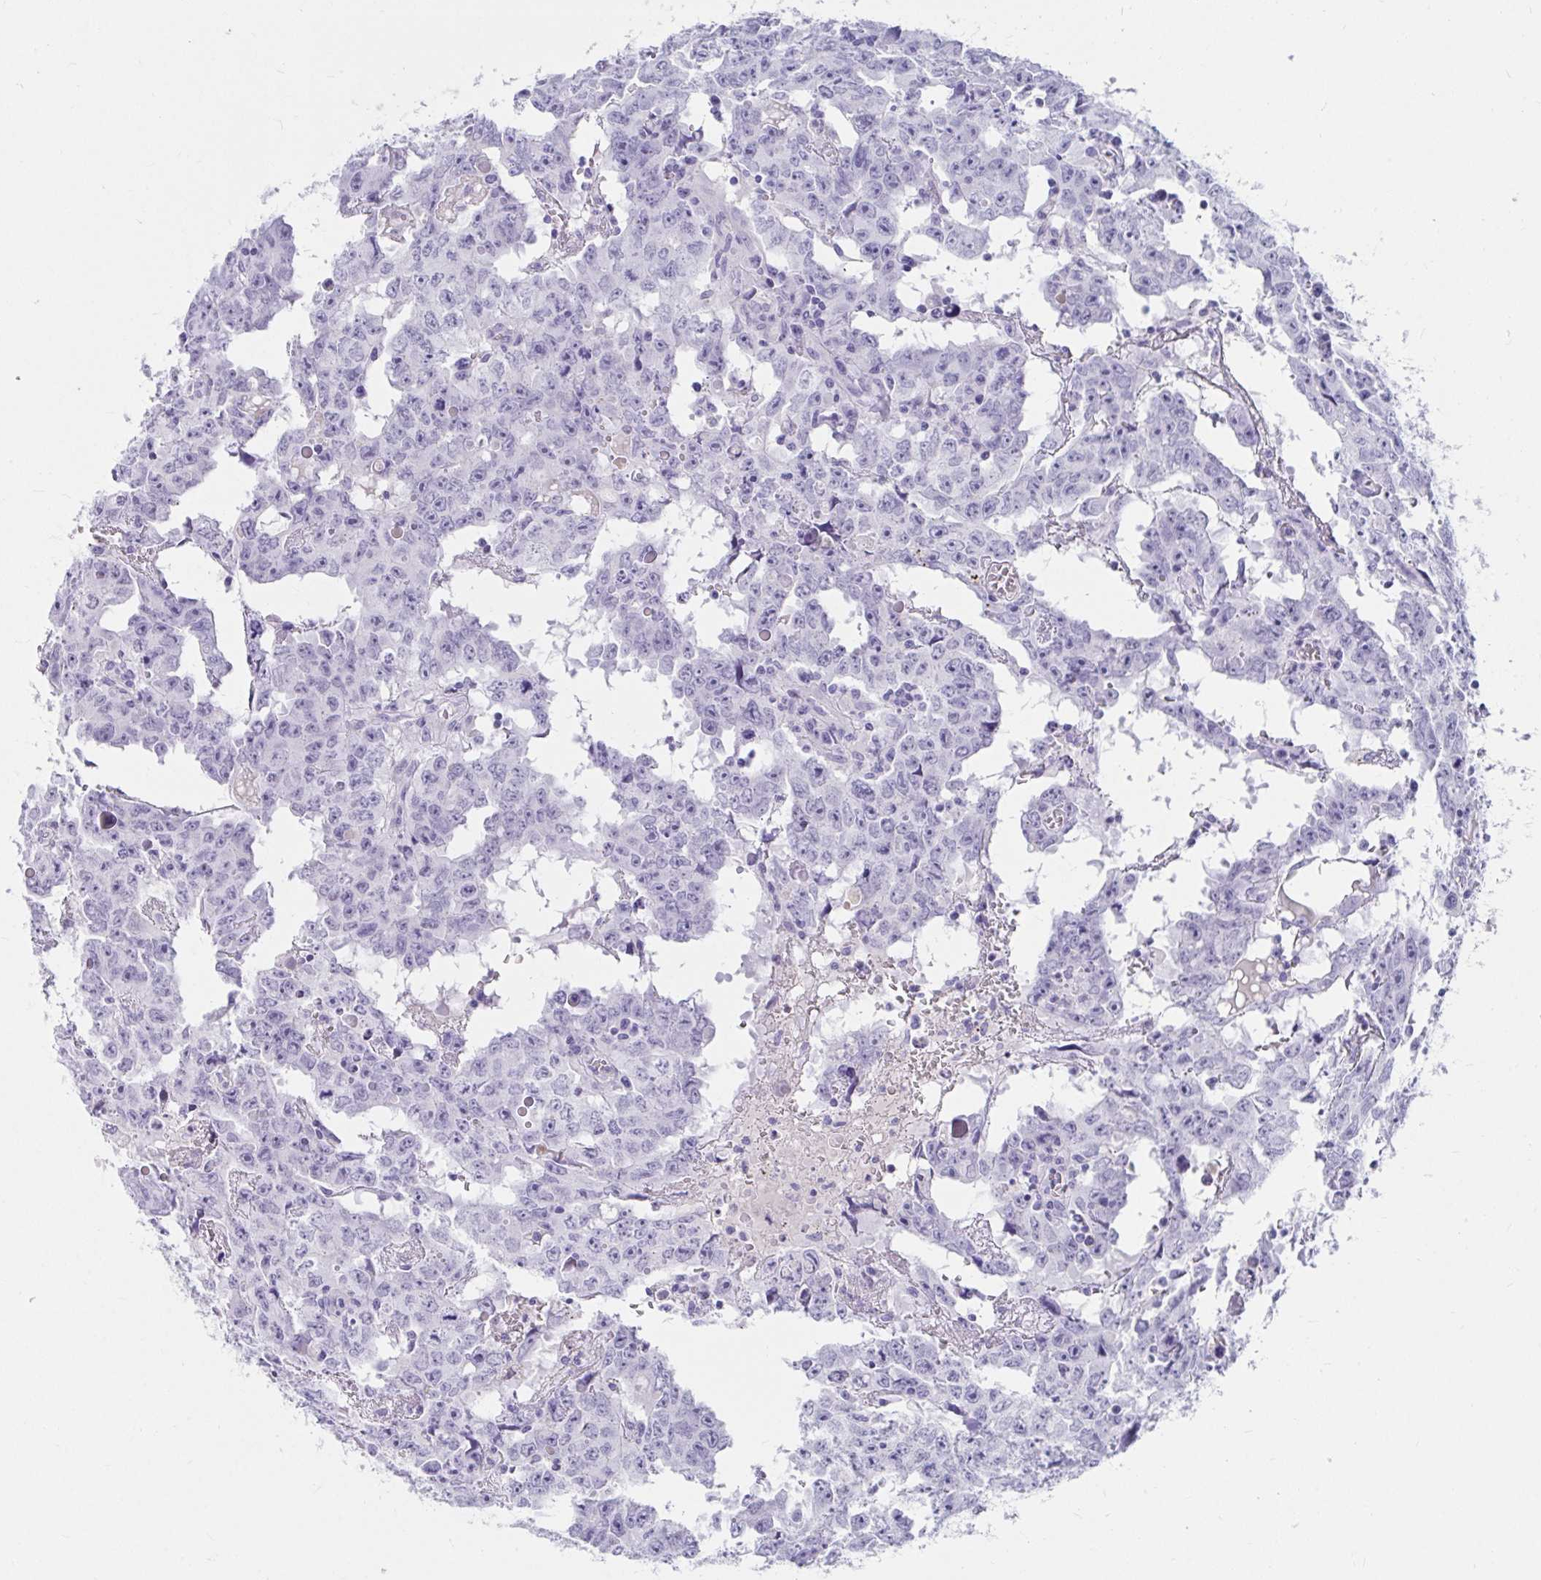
{"staining": {"intensity": "negative", "quantity": "none", "location": "none"}, "tissue": "testis cancer", "cell_type": "Tumor cells", "image_type": "cancer", "snomed": [{"axis": "morphology", "description": "Carcinoma, Embryonal, NOS"}, {"axis": "topography", "description": "Testis"}], "caption": "This micrograph is of testis cancer (embryonal carcinoma) stained with immunohistochemistry to label a protein in brown with the nuclei are counter-stained blue. There is no positivity in tumor cells.", "gene": "DPEP3", "patient": {"sex": "male", "age": 22}}